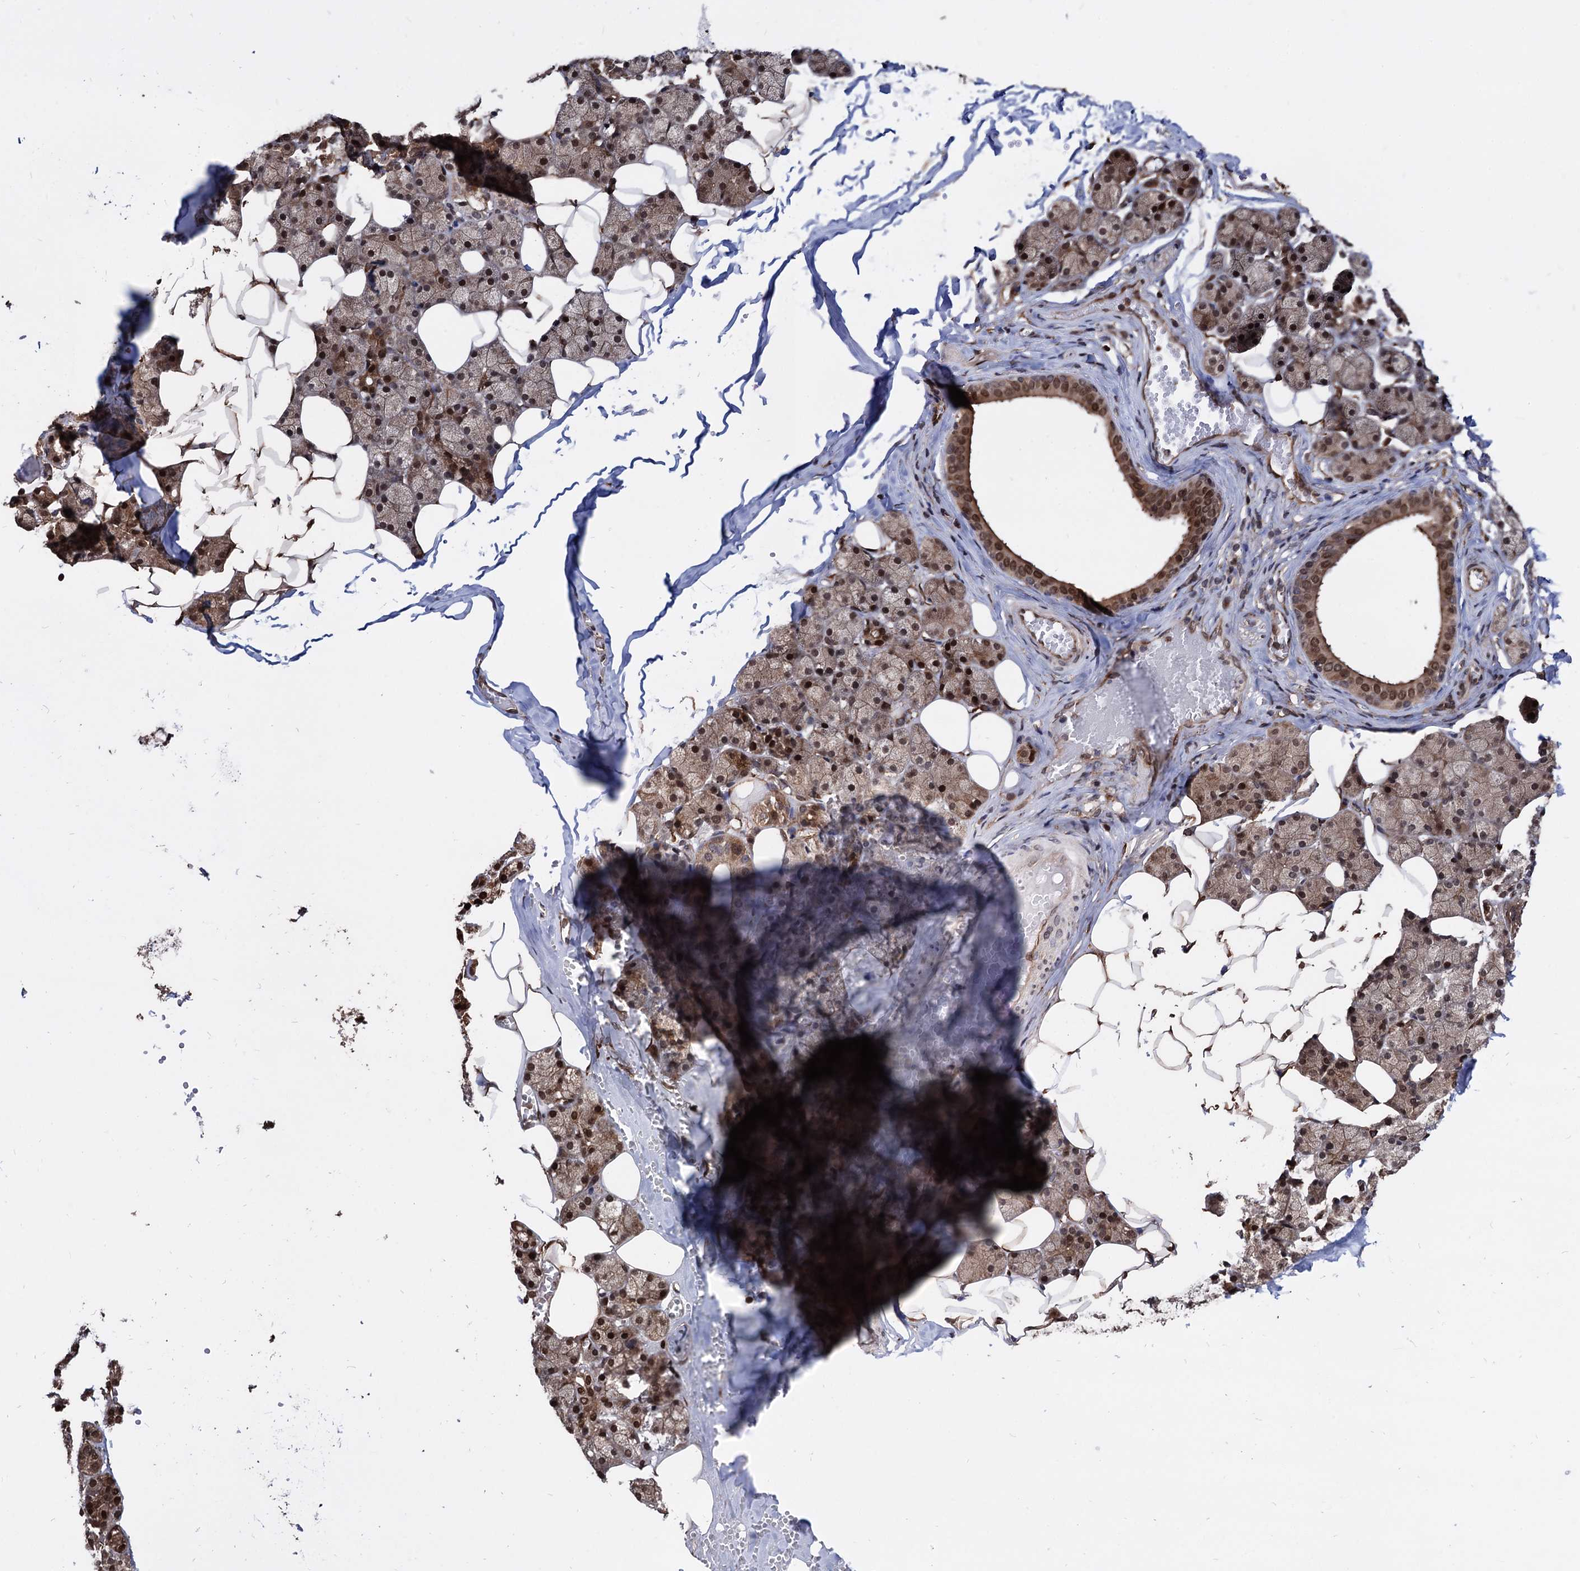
{"staining": {"intensity": "moderate", "quantity": ">75%", "location": "nuclear"}, "tissue": "salivary gland", "cell_type": "Glandular cells", "image_type": "normal", "snomed": [{"axis": "morphology", "description": "Normal tissue, NOS"}, {"axis": "topography", "description": "Salivary gland"}], "caption": "A histopathology image of salivary gland stained for a protein displays moderate nuclear brown staining in glandular cells.", "gene": "ANKRD12", "patient": {"sex": "female", "age": 33}}